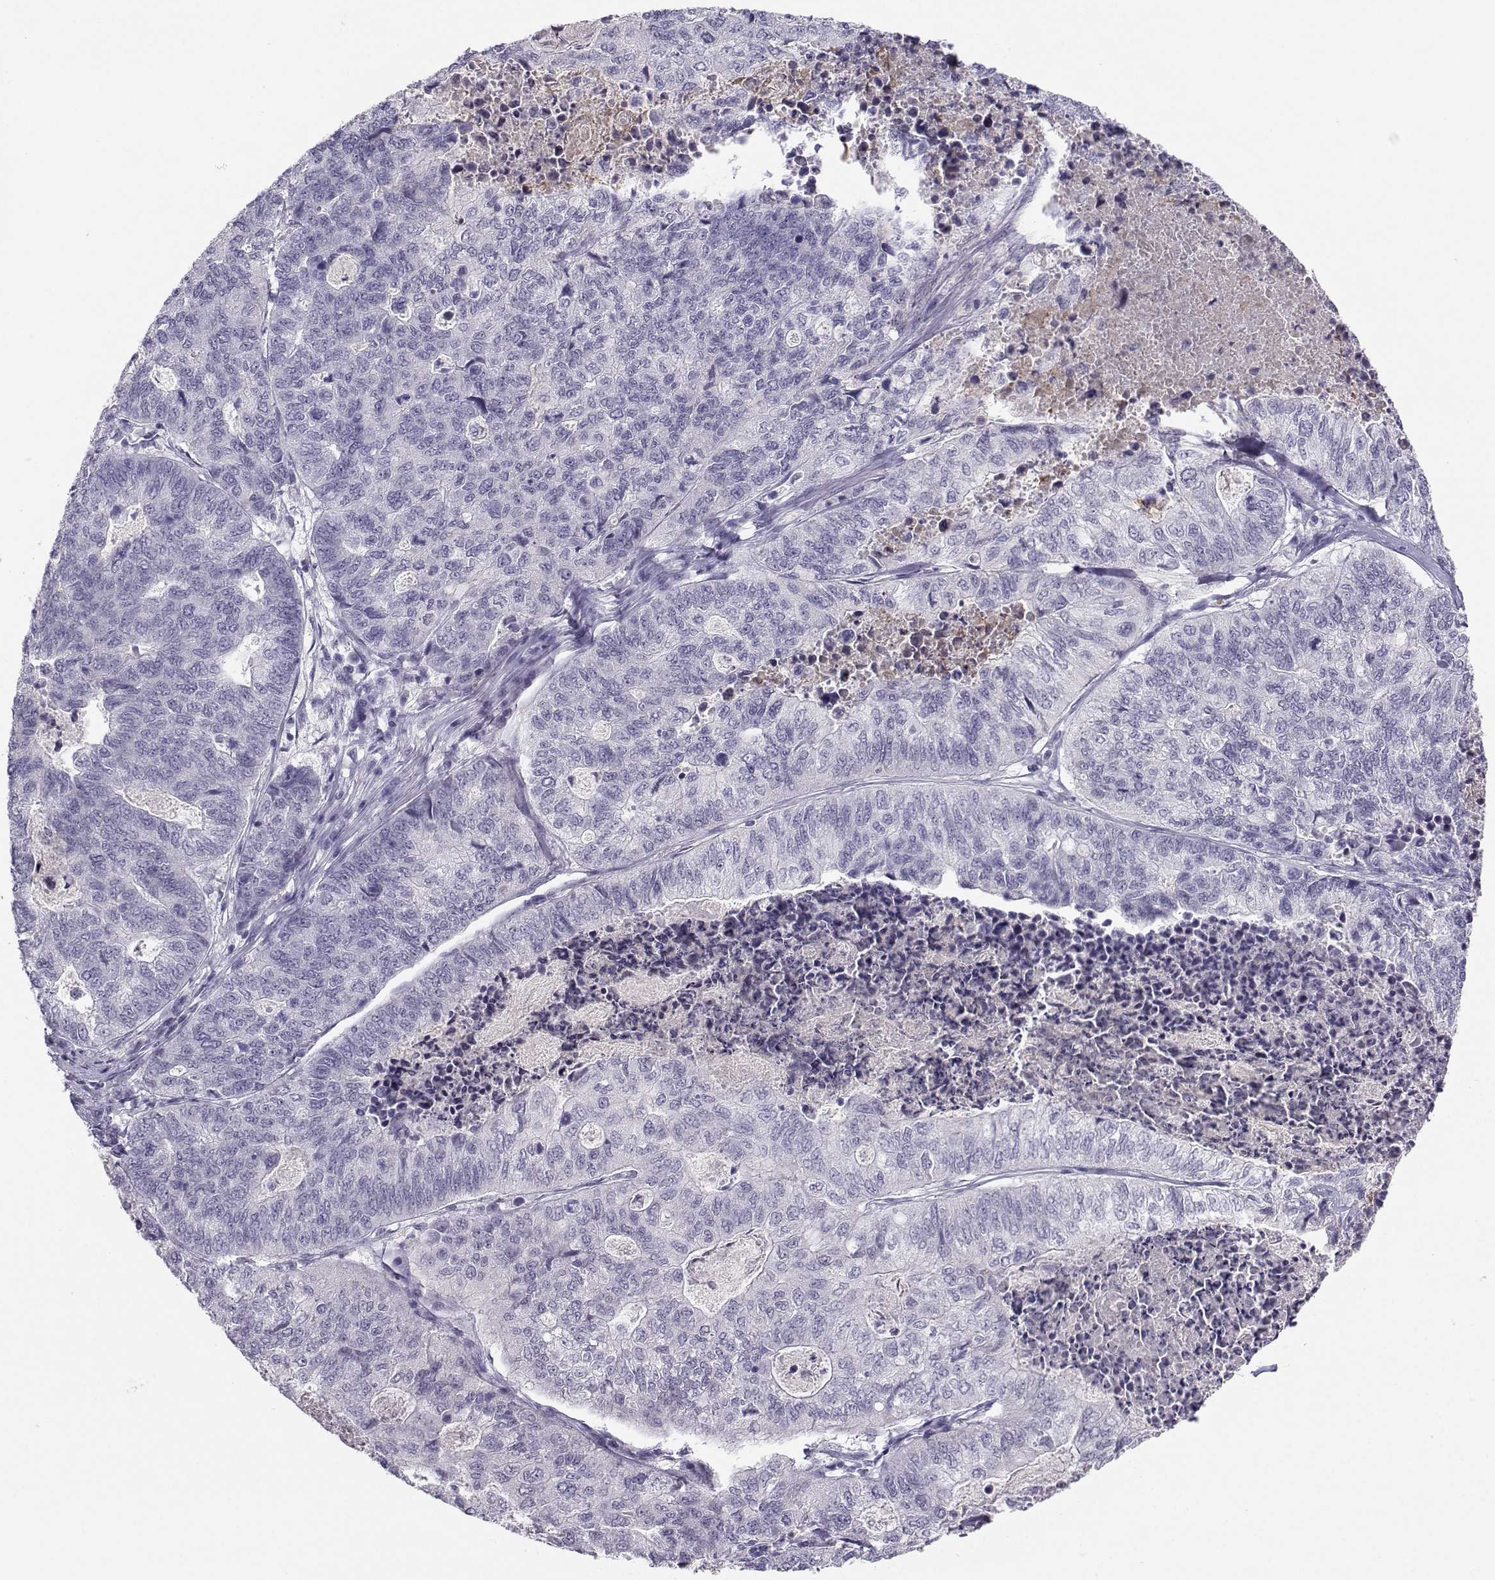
{"staining": {"intensity": "negative", "quantity": "none", "location": "none"}, "tissue": "stomach cancer", "cell_type": "Tumor cells", "image_type": "cancer", "snomed": [{"axis": "morphology", "description": "Adenocarcinoma, NOS"}, {"axis": "topography", "description": "Stomach, upper"}], "caption": "There is no significant staining in tumor cells of stomach cancer. (Immunohistochemistry, brightfield microscopy, high magnification).", "gene": "LHX1", "patient": {"sex": "female", "age": 67}}